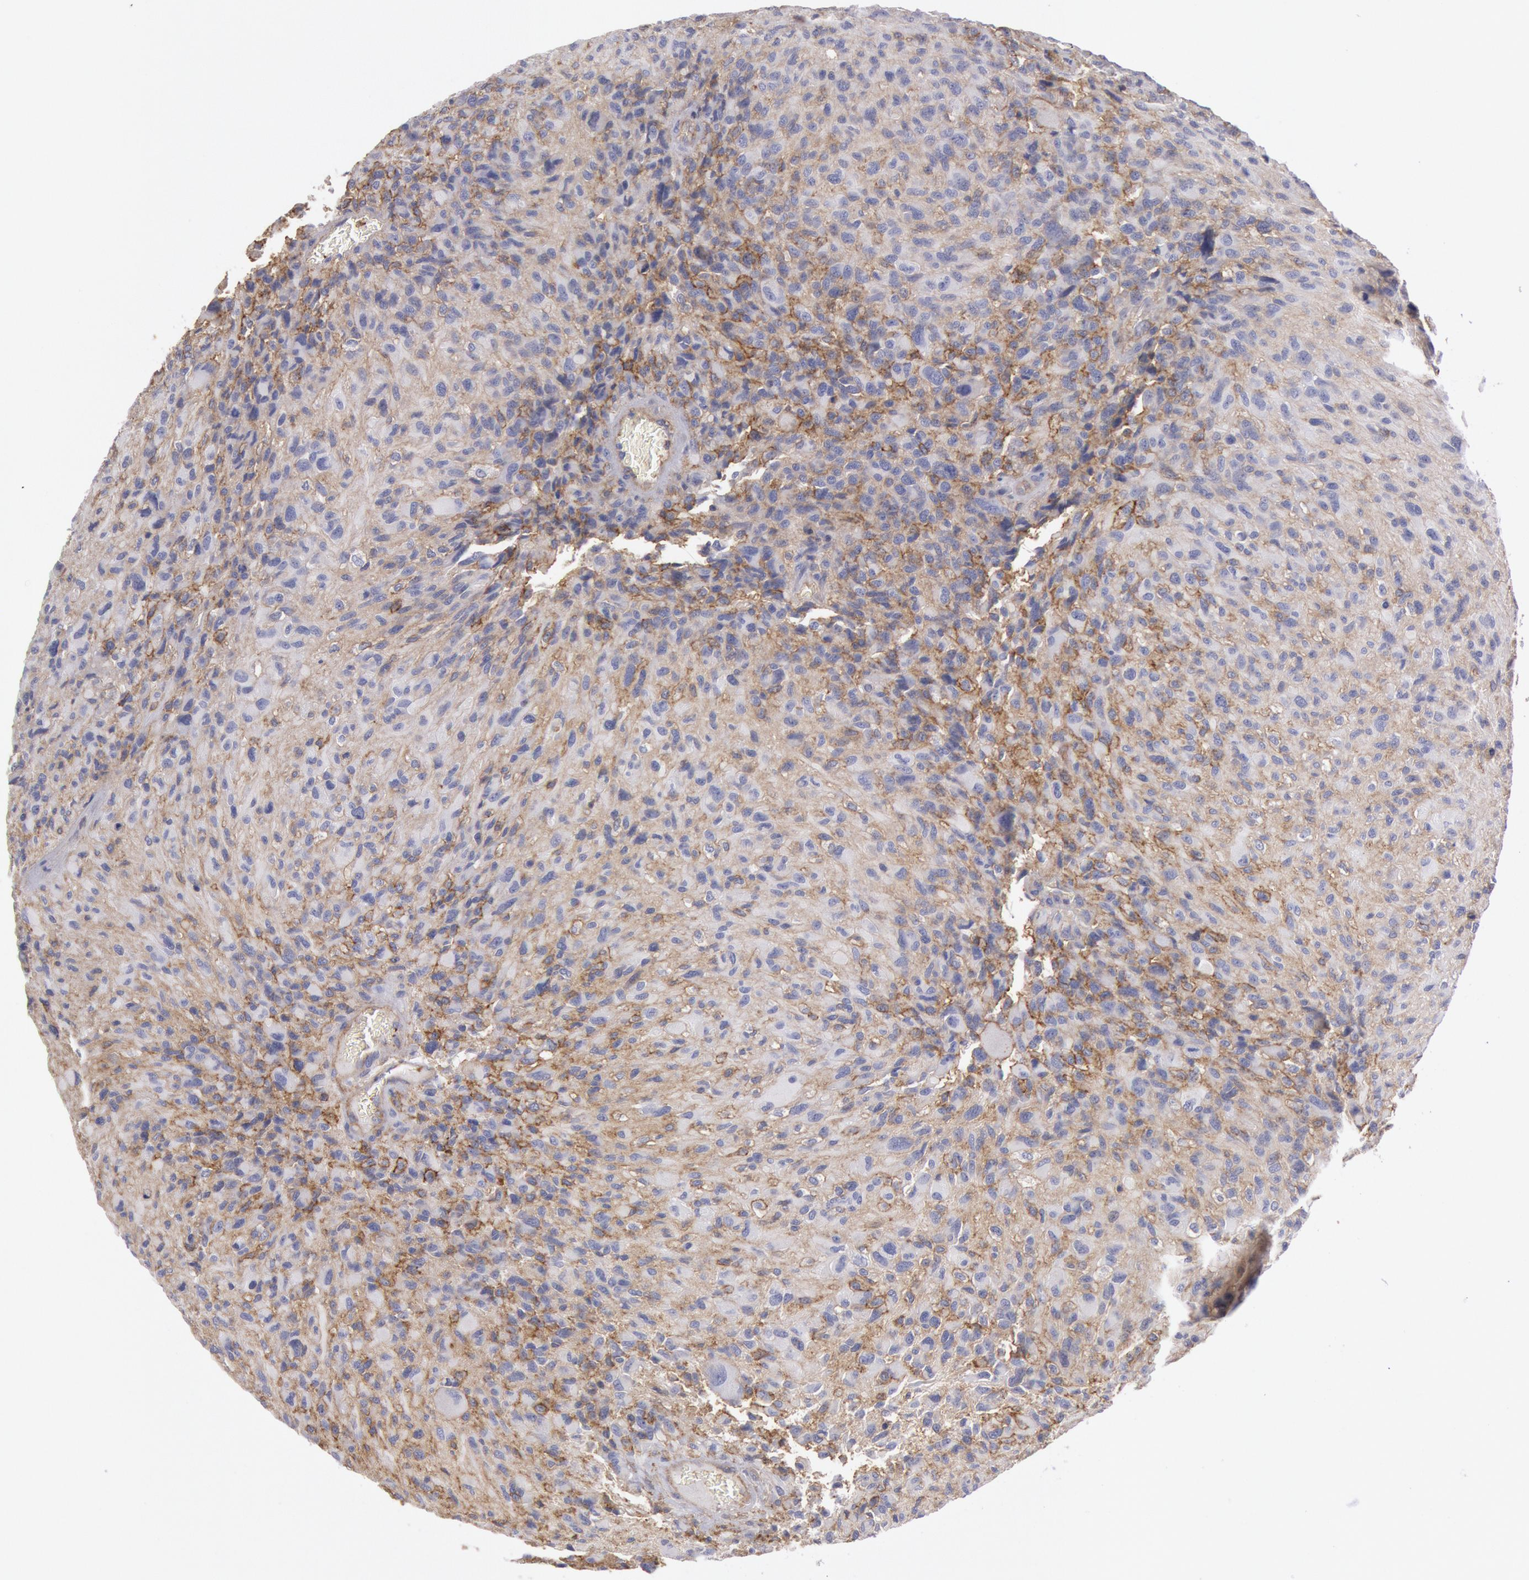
{"staining": {"intensity": "weak", "quantity": ">75%", "location": "cytoplasmic/membranous"}, "tissue": "glioma", "cell_type": "Tumor cells", "image_type": "cancer", "snomed": [{"axis": "morphology", "description": "Glioma, malignant, High grade"}, {"axis": "topography", "description": "Brain"}], "caption": "IHC micrograph of neoplastic tissue: human malignant glioma (high-grade) stained using immunohistochemistry (IHC) displays low levels of weak protein expression localized specifically in the cytoplasmic/membranous of tumor cells, appearing as a cytoplasmic/membranous brown color.", "gene": "SNAP23", "patient": {"sex": "male", "age": 69}}